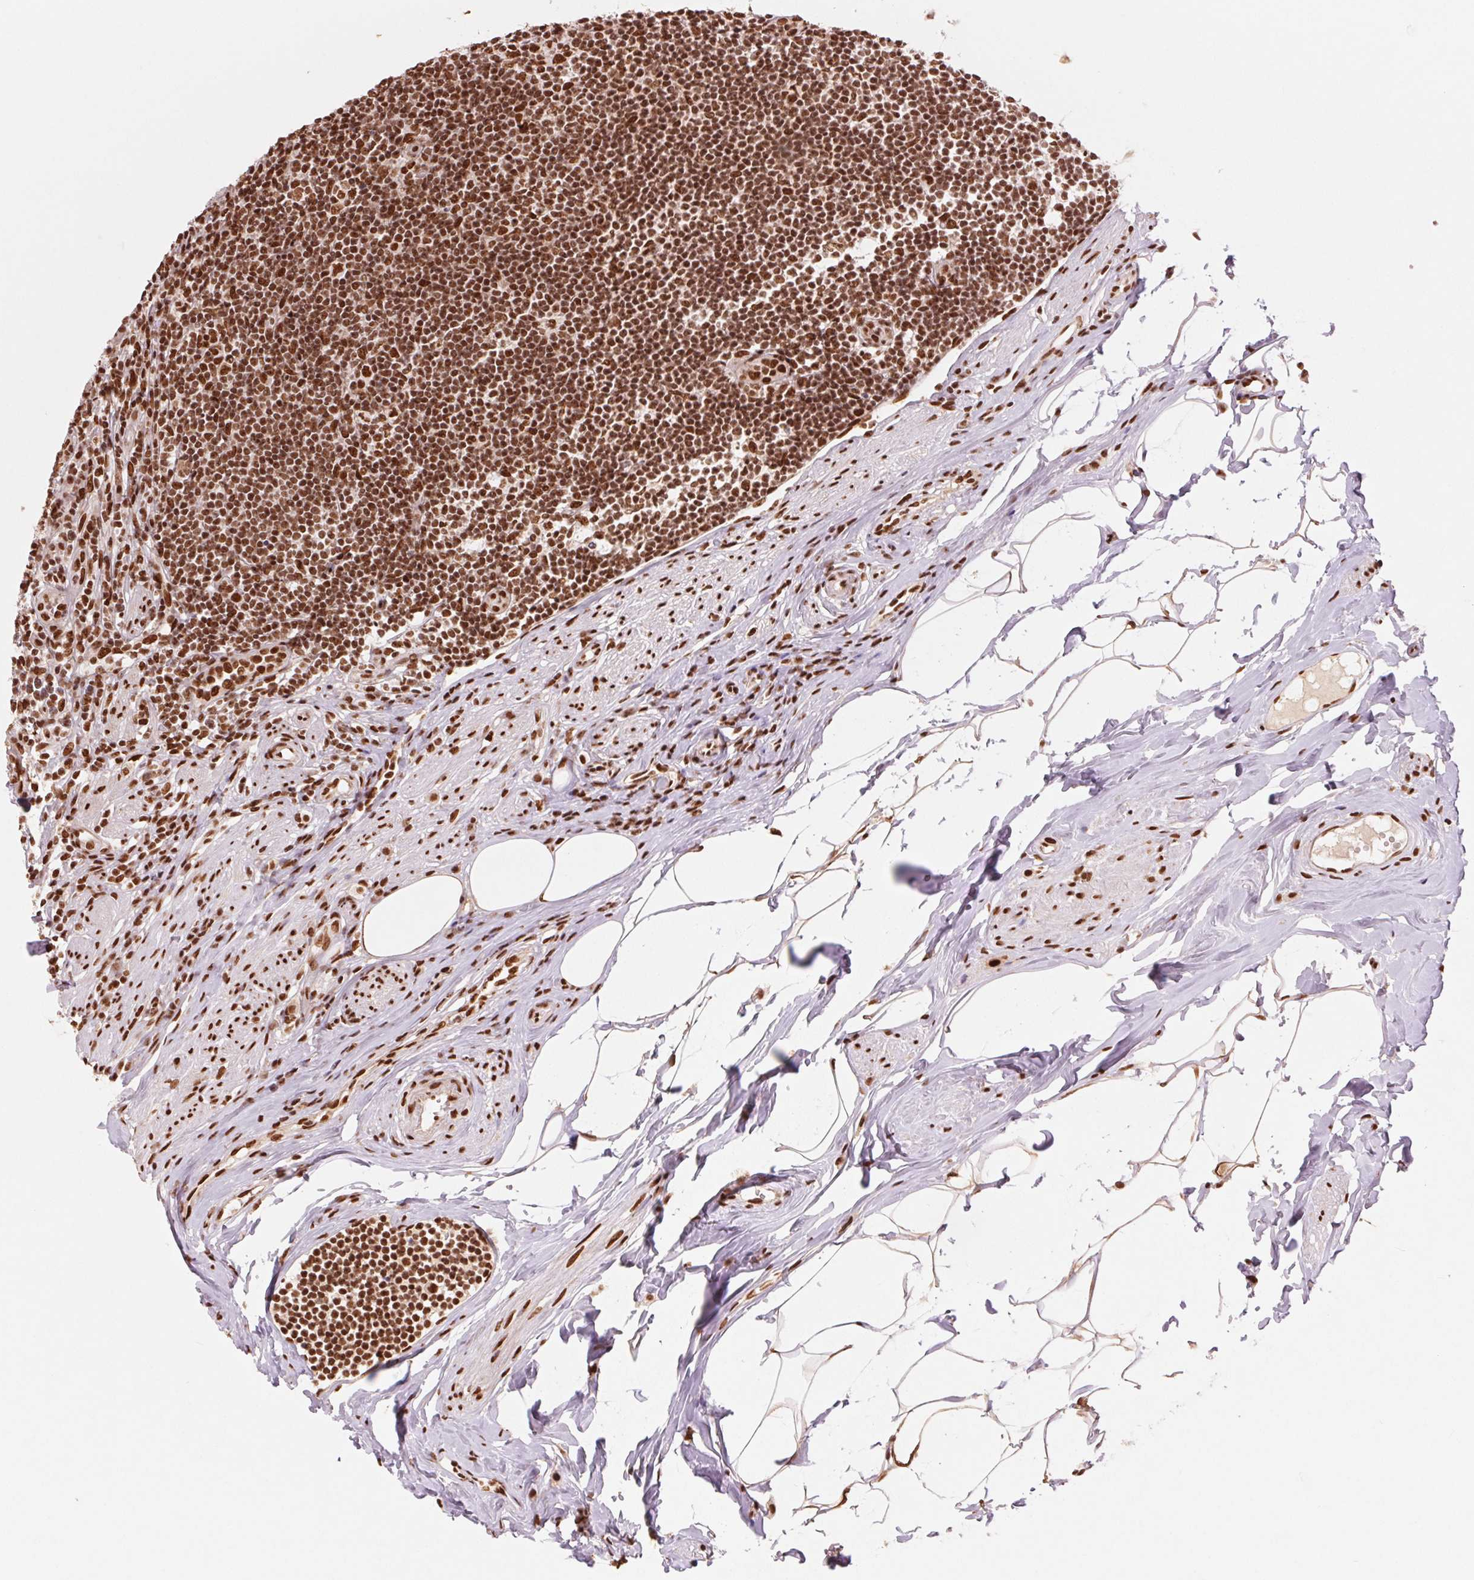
{"staining": {"intensity": "strong", "quantity": ">75%", "location": "nuclear"}, "tissue": "appendix", "cell_type": "Glandular cells", "image_type": "normal", "snomed": [{"axis": "morphology", "description": "Normal tissue, NOS"}, {"axis": "topography", "description": "Appendix"}], "caption": "The image exhibits staining of normal appendix, revealing strong nuclear protein expression (brown color) within glandular cells.", "gene": "TTLL9", "patient": {"sex": "female", "age": 56}}